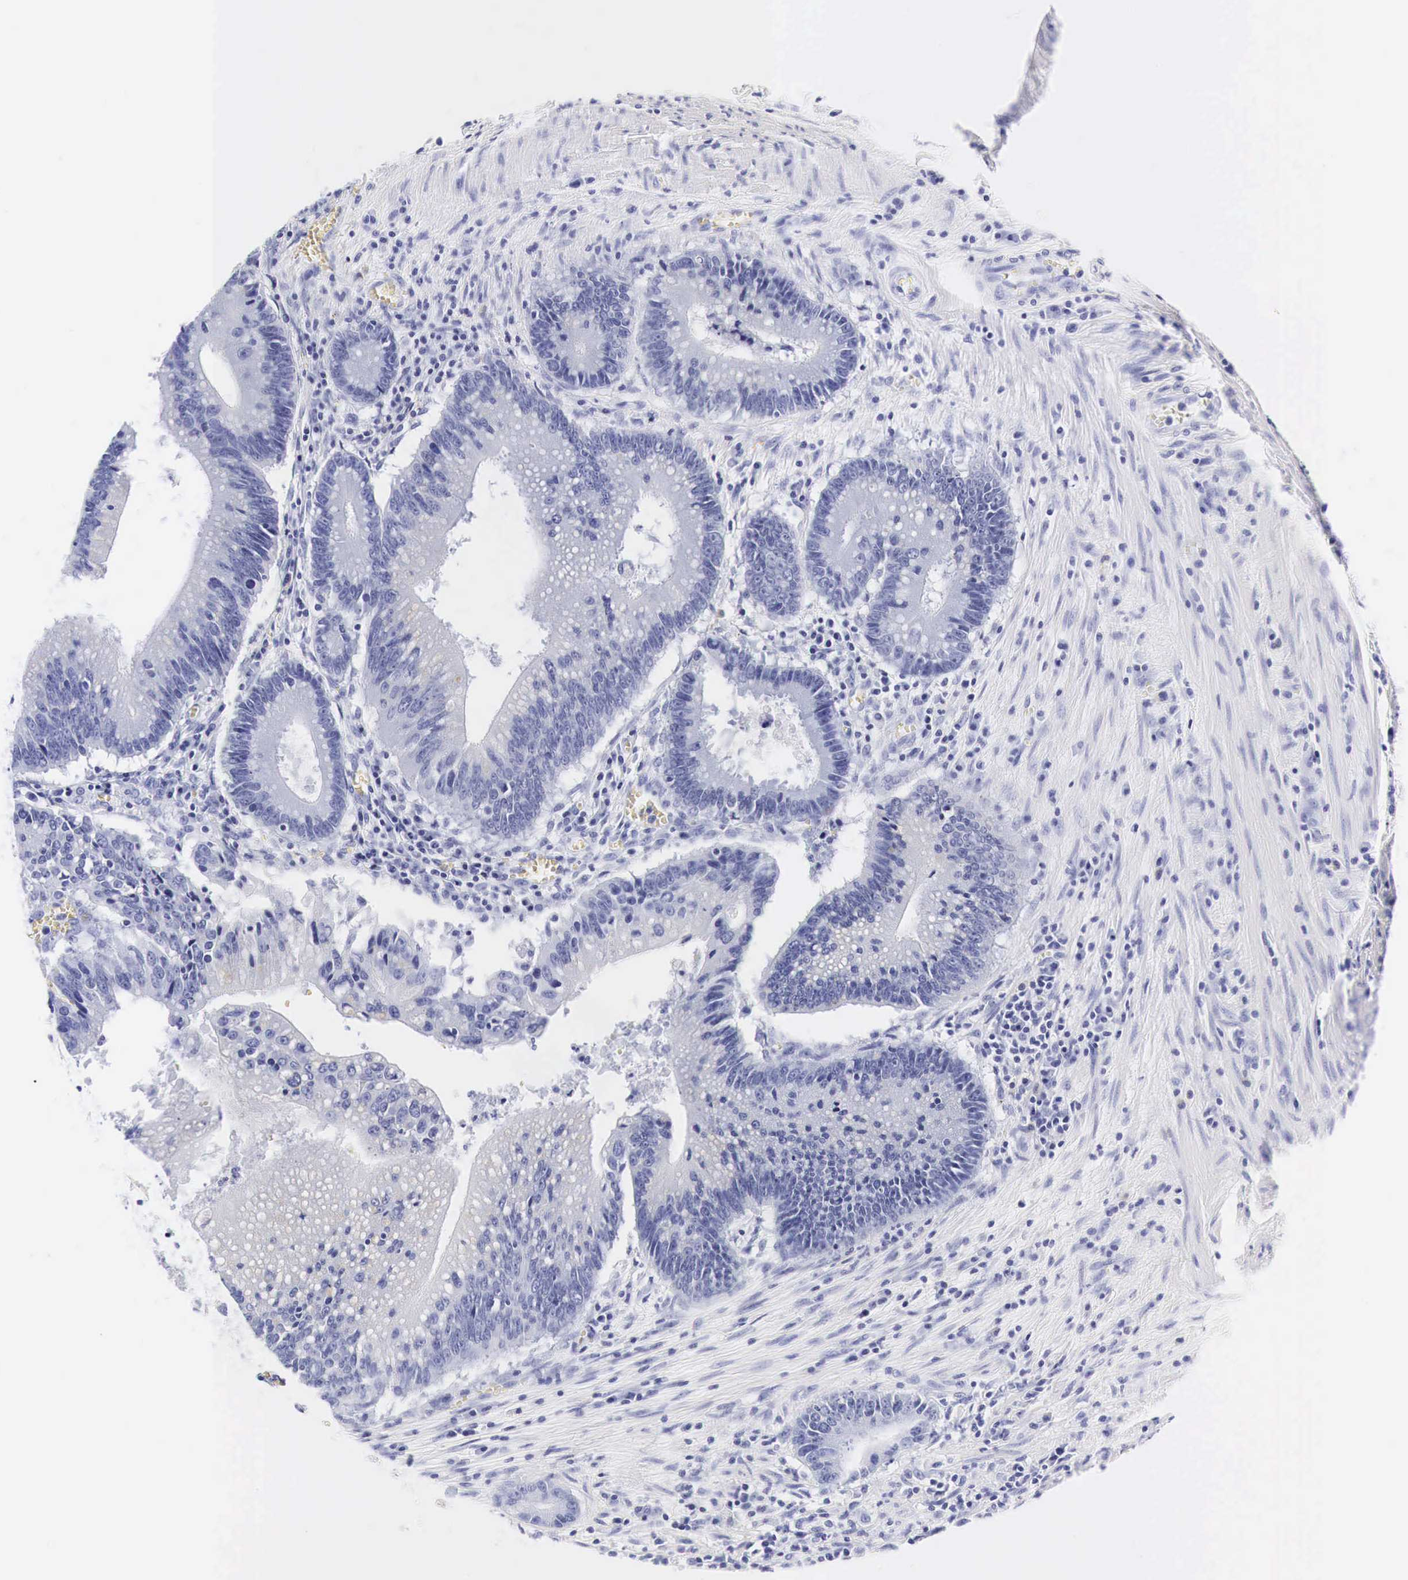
{"staining": {"intensity": "negative", "quantity": "none", "location": "none"}, "tissue": "colorectal cancer", "cell_type": "Tumor cells", "image_type": "cancer", "snomed": [{"axis": "morphology", "description": "Adenocarcinoma, NOS"}, {"axis": "topography", "description": "Rectum"}], "caption": "Tumor cells are negative for brown protein staining in adenocarcinoma (colorectal).", "gene": "ACP3", "patient": {"sex": "female", "age": 81}}